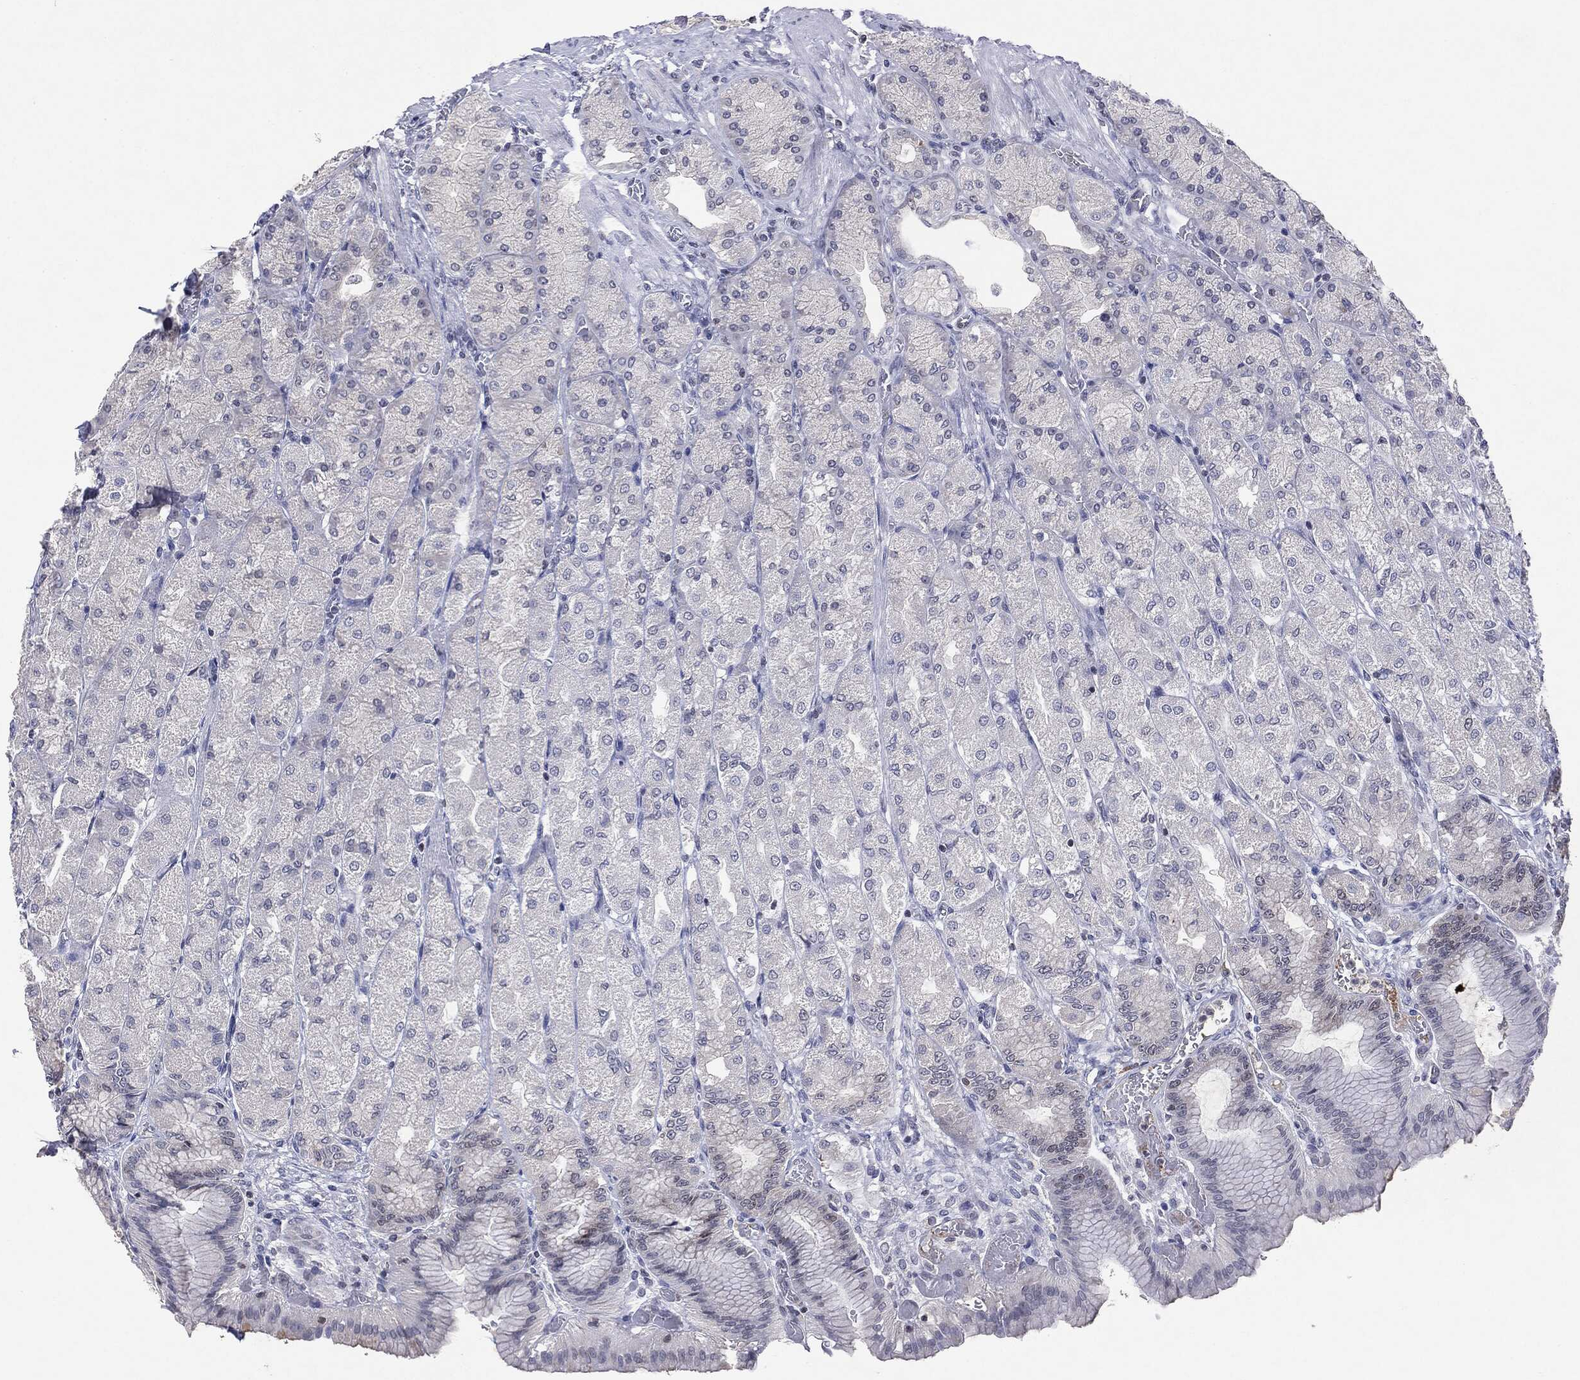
{"staining": {"intensity": "negative", "quantity": "none", "location": "none"}, "tissue": "stomach", "cell_type": "Glandular cells", "image_type": "normal", "snomed": [{"axis": "morphology", "description": "Normal tissue, NOS"}, {"axis": "morphology", "description": "Adenocarcinoma, NOS"}, {"axis": "morphology", "description": "Adenocarcinoma, High grade"}, {"axis": "topography", "description": "Stomach, upper"}, {"axis": "topography", "description": "Stomach"}], "caption": "Histopathology image shows no significant protein expression in glandular cells of unremarkable stomach.", "gene": "KIF2C", "patient": {"sex": "female", "age": 65}}